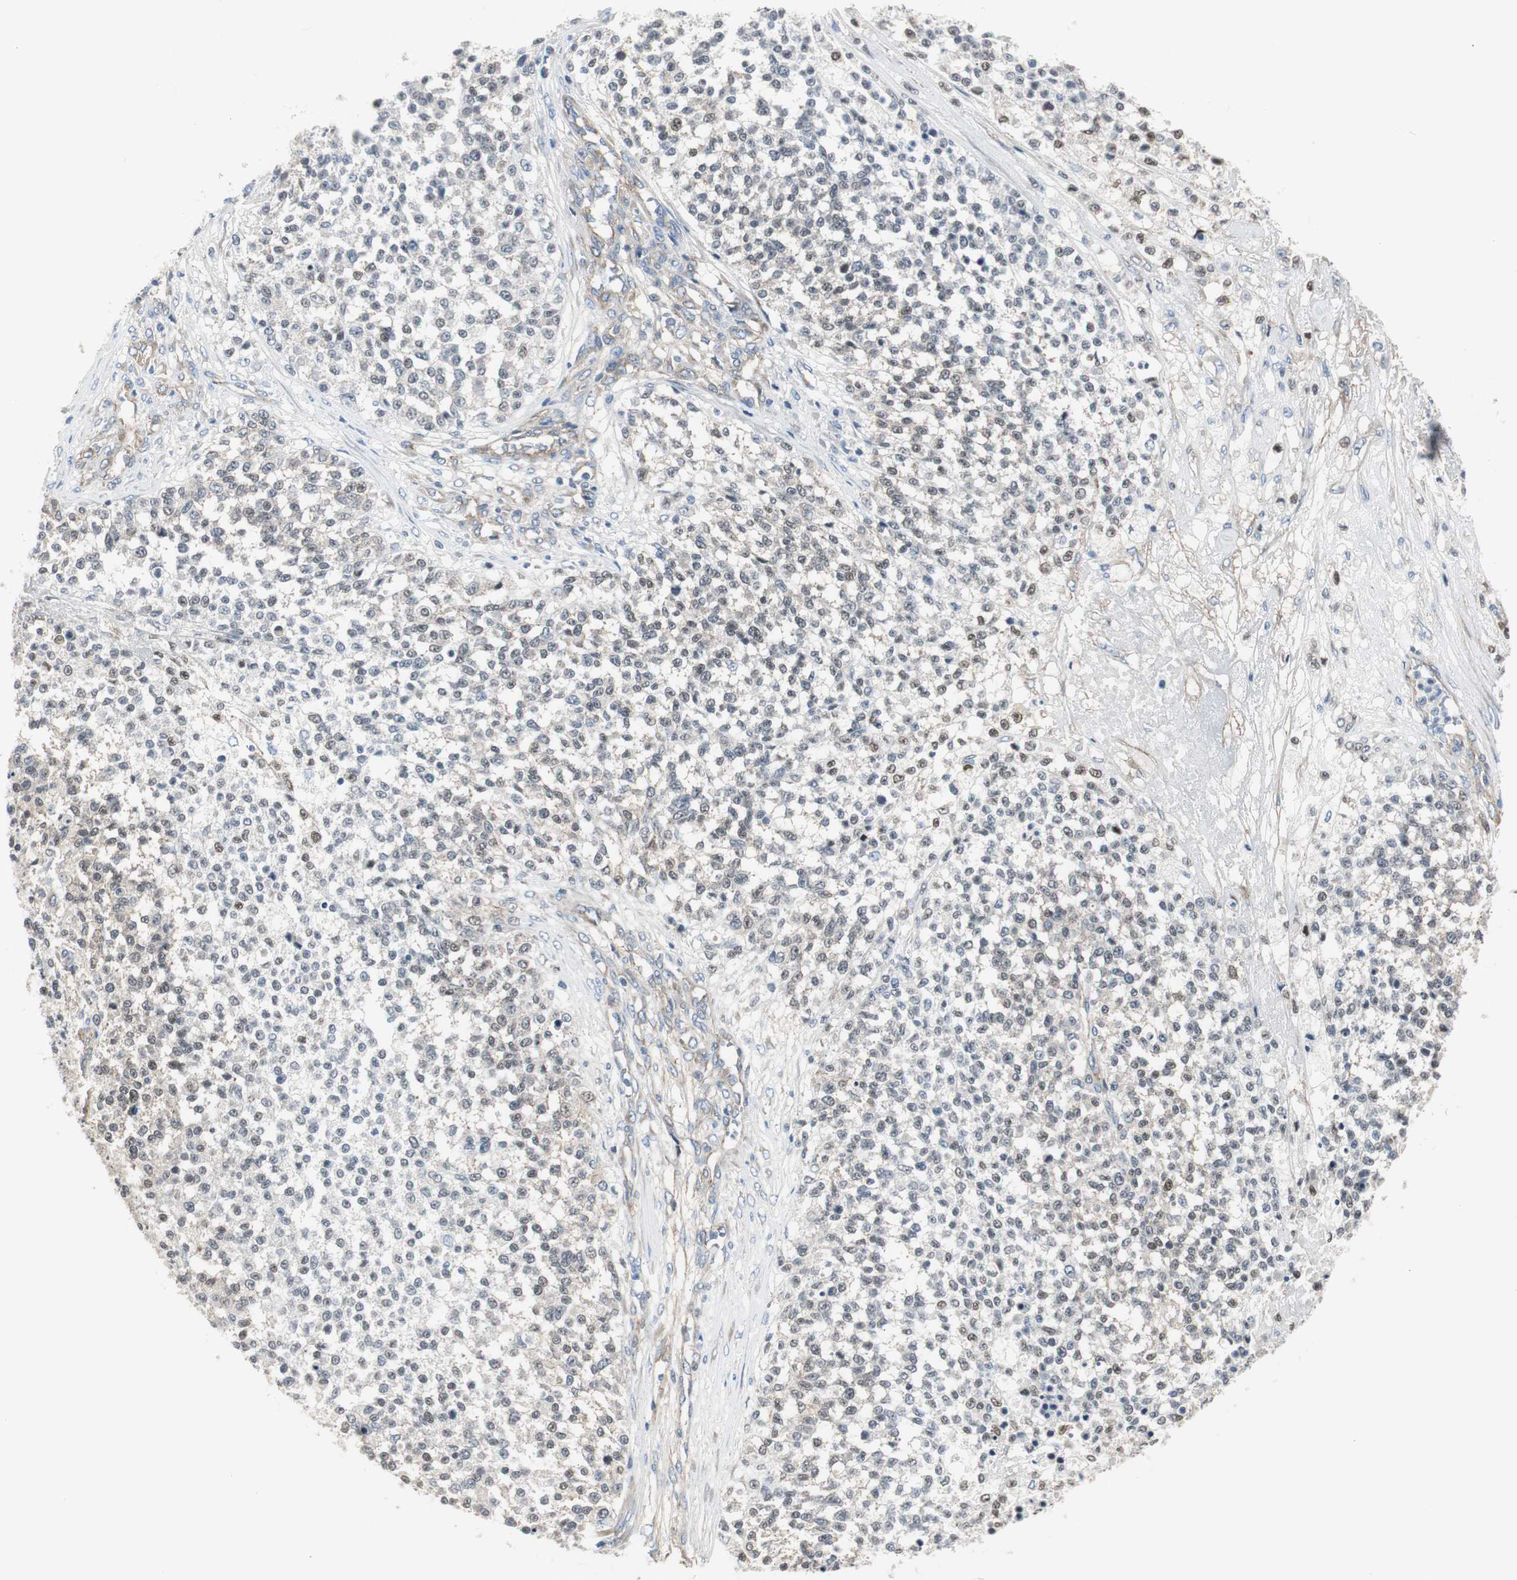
{"staining": {"intensity": "moderate", "quantity": "<25%", "location": "nuclear"}, "tissue": "testis cancer", "cell_type": "Tumor cells", "image_type": "cancer", "snomed": [{"axis": "morphology", "description": "Seminoma, NOS"}, {"axis": "topography", "description": "Testis"}], "caption": "Immunohistochemical staining of human testis cancer exhibits moderate nuclear protein staining in approximately <25% of tumor cells.", "gene": "STXBP4", "patient": {"sex": "male", "age": 59}}